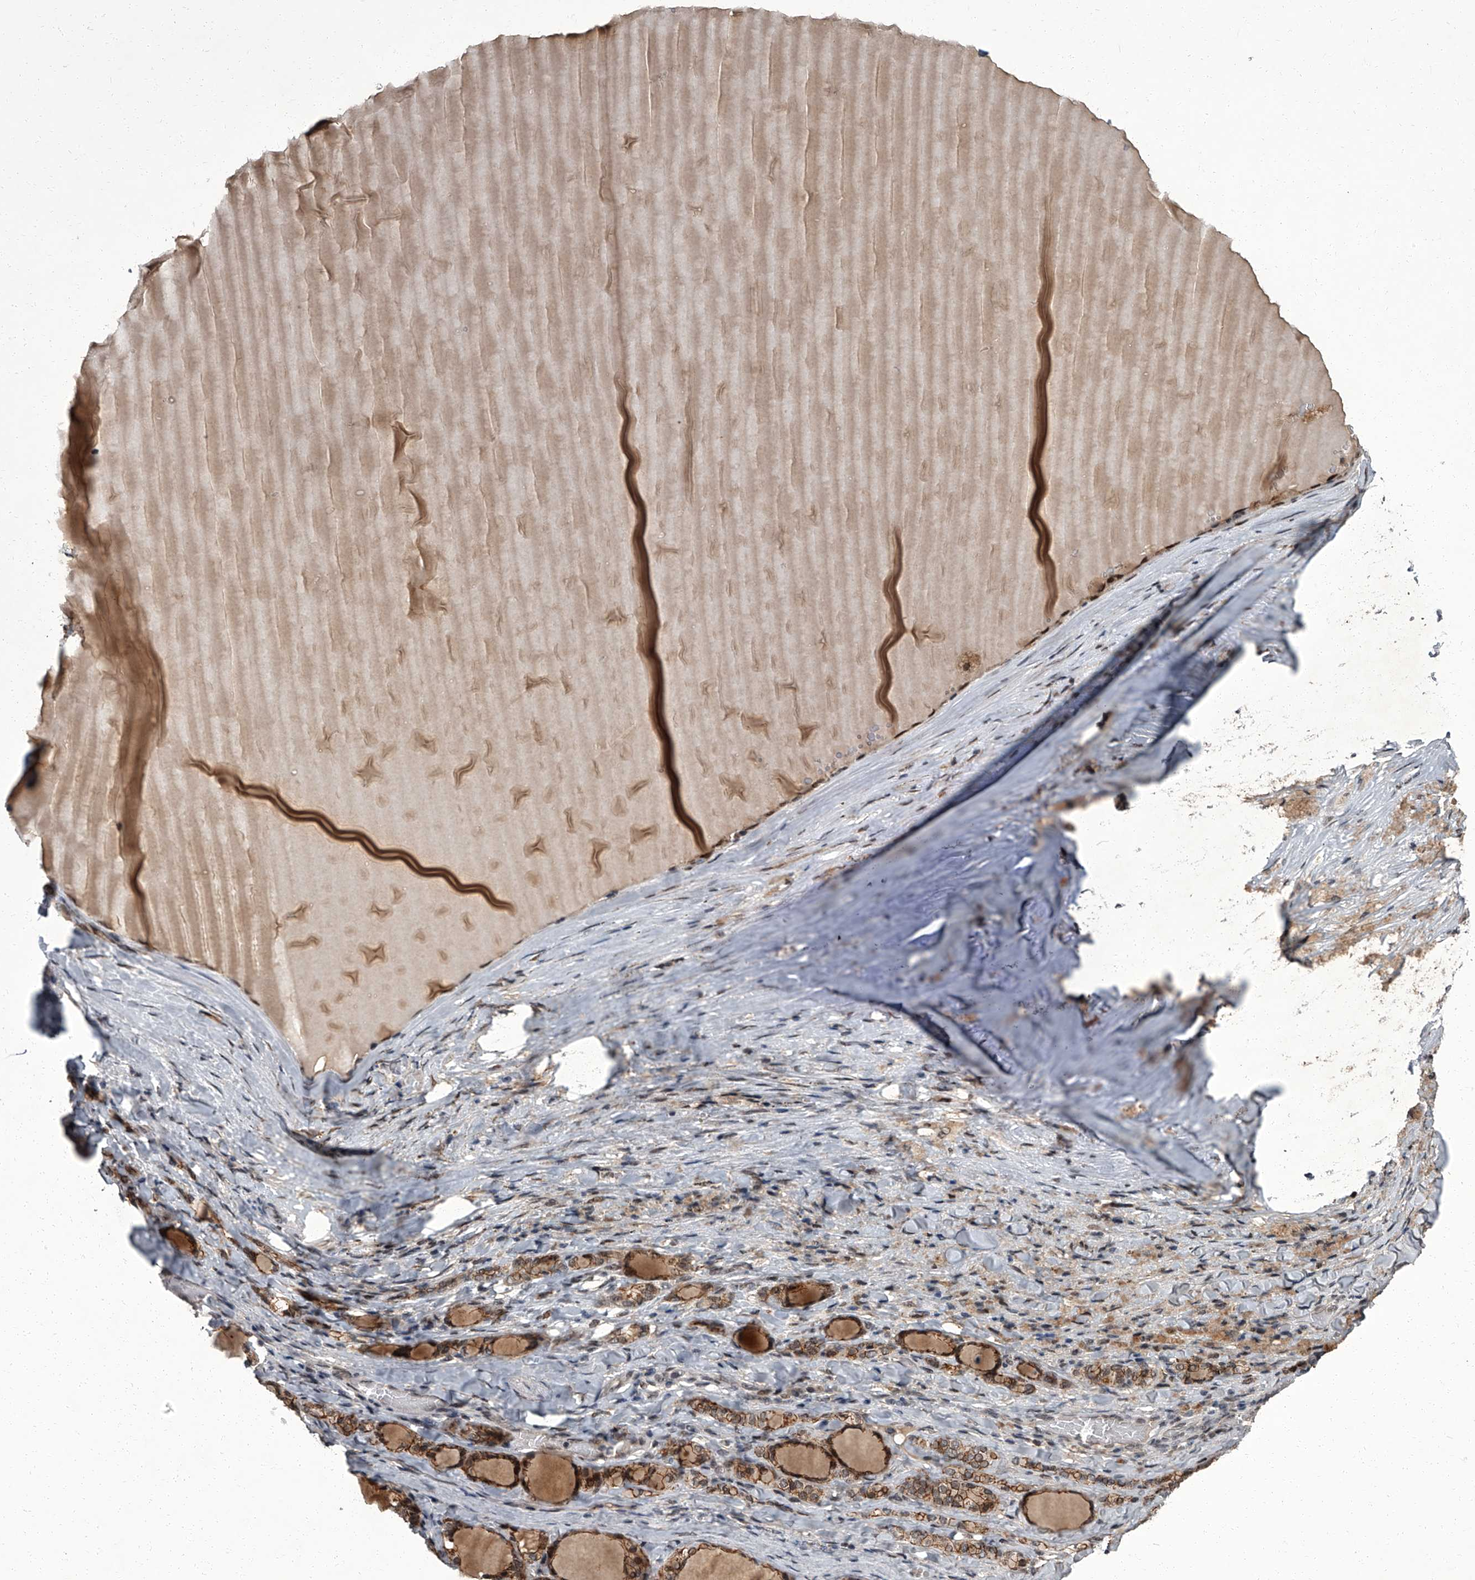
{"staining": {"intensity": "moderate", "quantity": ">75%", "location": "cytoplasmic/membranous,nuclear"}, "tissue": "thyroid gland", "cell_type": "Glandular cells", "image_type": "normal", "snomed": [{"axis": "morphology", "description": "Normal tissue, NOS"}, {"axis": "topography", "description": "Thyroid gland"}], "caption": "Brown immunohistochemical staining in normal human thyroid gland exhibits moderate cytoplasmic/membranous,nuclear staining in about >75% of glandular cells.", "gene": "ZNF518B", "patient": {"sex": "female", "age": 22}}